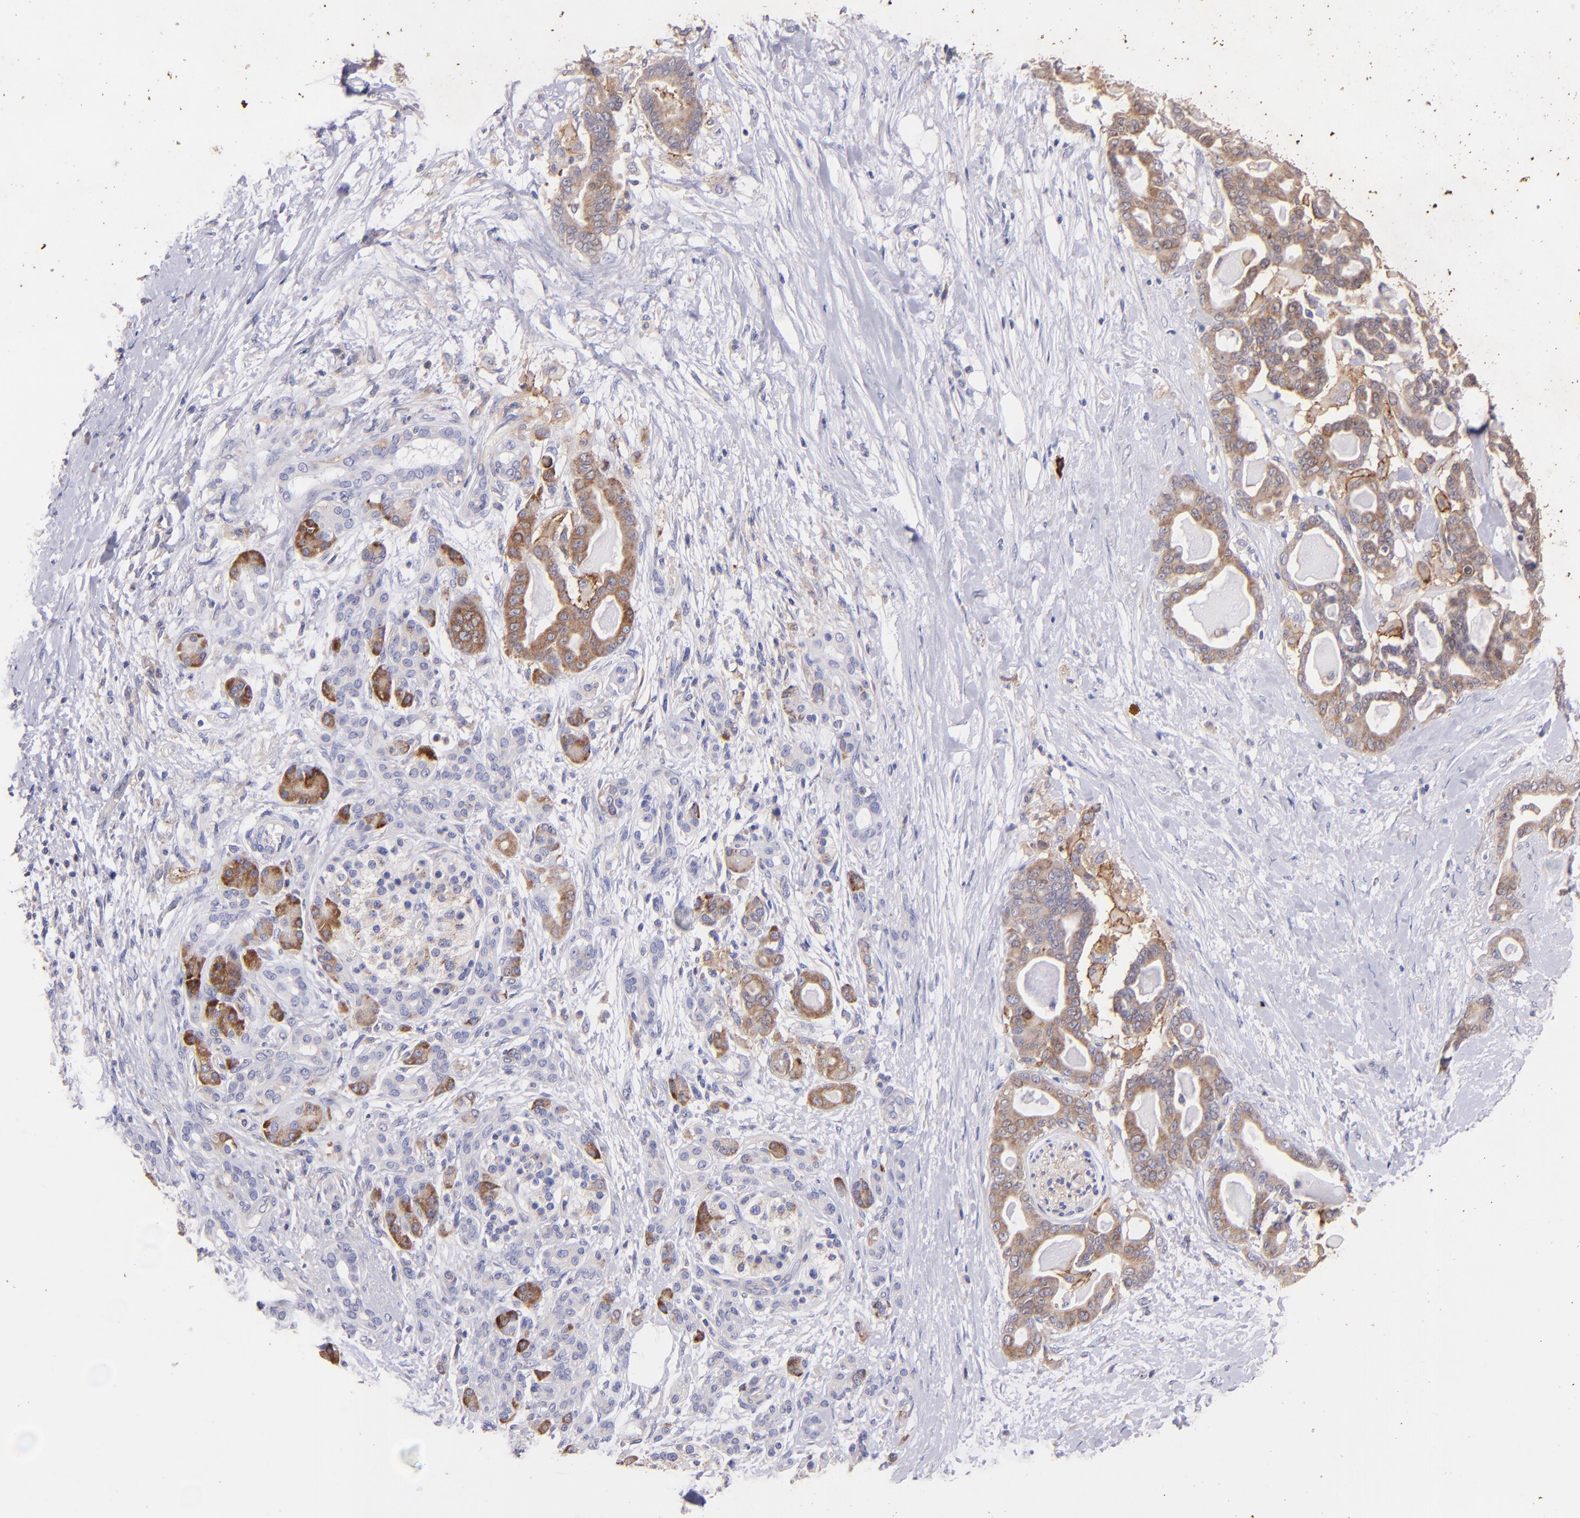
{"staining": {"intensity": "moderate", "quantity": ">75%", "location": "cytoplasmic/membranous"}, "tissue": "pancreatic cancer", "cell_type": "Tumor cells", "image_type": "cancer", "snomed": [{"axis": "morphology", "description": "Adenocarcinoma, NOS"}, {"axis": "topography", "description": "Pancreas"}], "caption": "This micrograph demonstrates immunohistochemistry (IHC) staining of human adenocarcinoma (pancreatic), with medium moderate cytoplasmic/membranous positivity in approximately >75% of tumor cells.", "gene": "RET", "patient": {"sex": "male", "age": 63}}